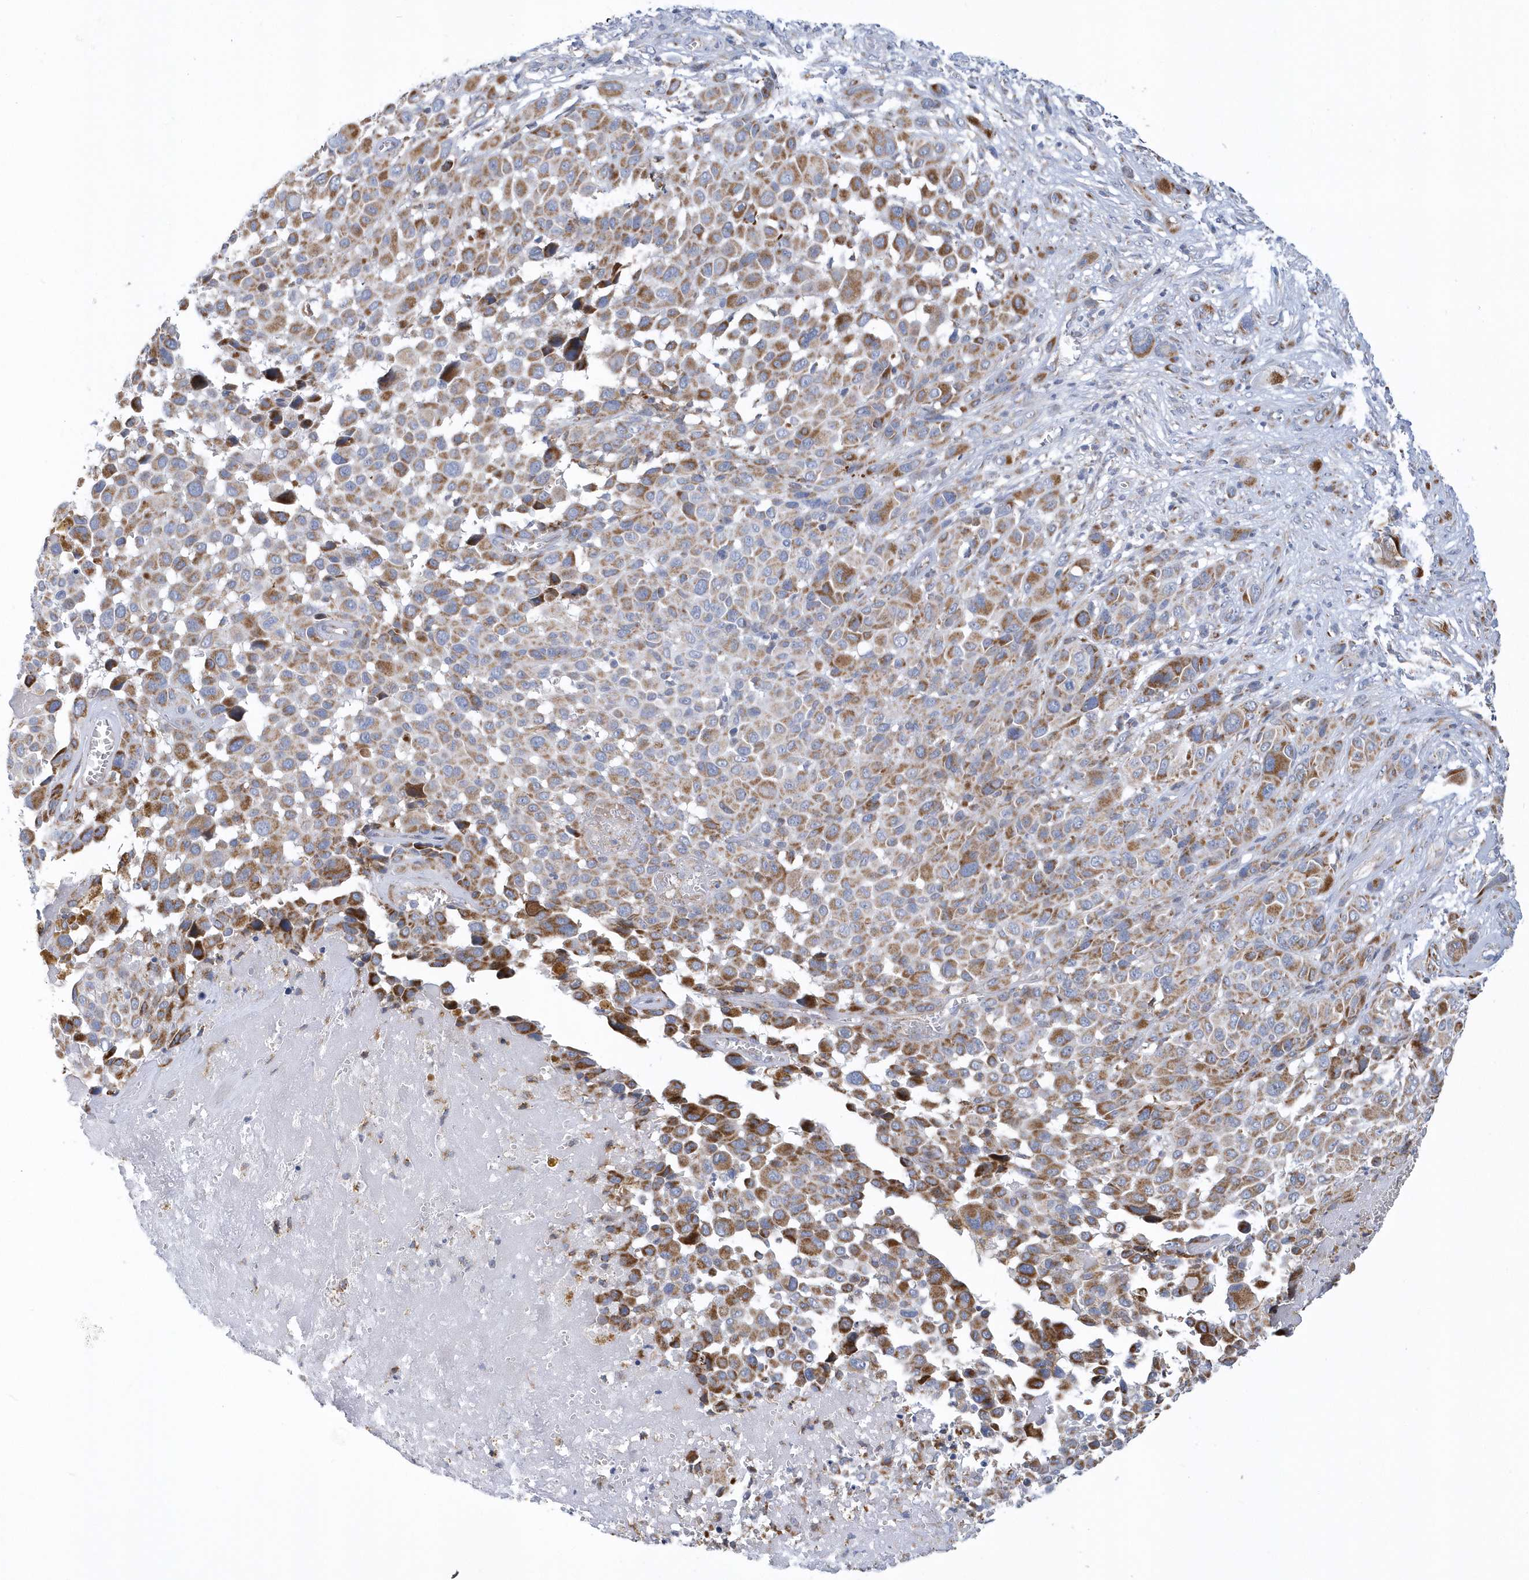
{"staining": {"intensity": "moderate", "quantity": "25%-75%", "location": "cytoplasmic/membranous"}, "tissue": "melanoma", "cell_type": "Tumor cells", "image_type": "cancer", "snomed": [{"axis": "morphology", "description": "Malignant melanoma, NOS"}, {"axis": "topography", "description": "Skin of trunk"}], "caption": "DAB (3,3'-diaminobenzidine) immunohistochemical staining of melanoma displays moderate cytoplasmic/membranous protein expression in about 25%-75% of tumor cells.", "gene": "VWA5B2", "patient": {"sex": "male", "age": 71}}